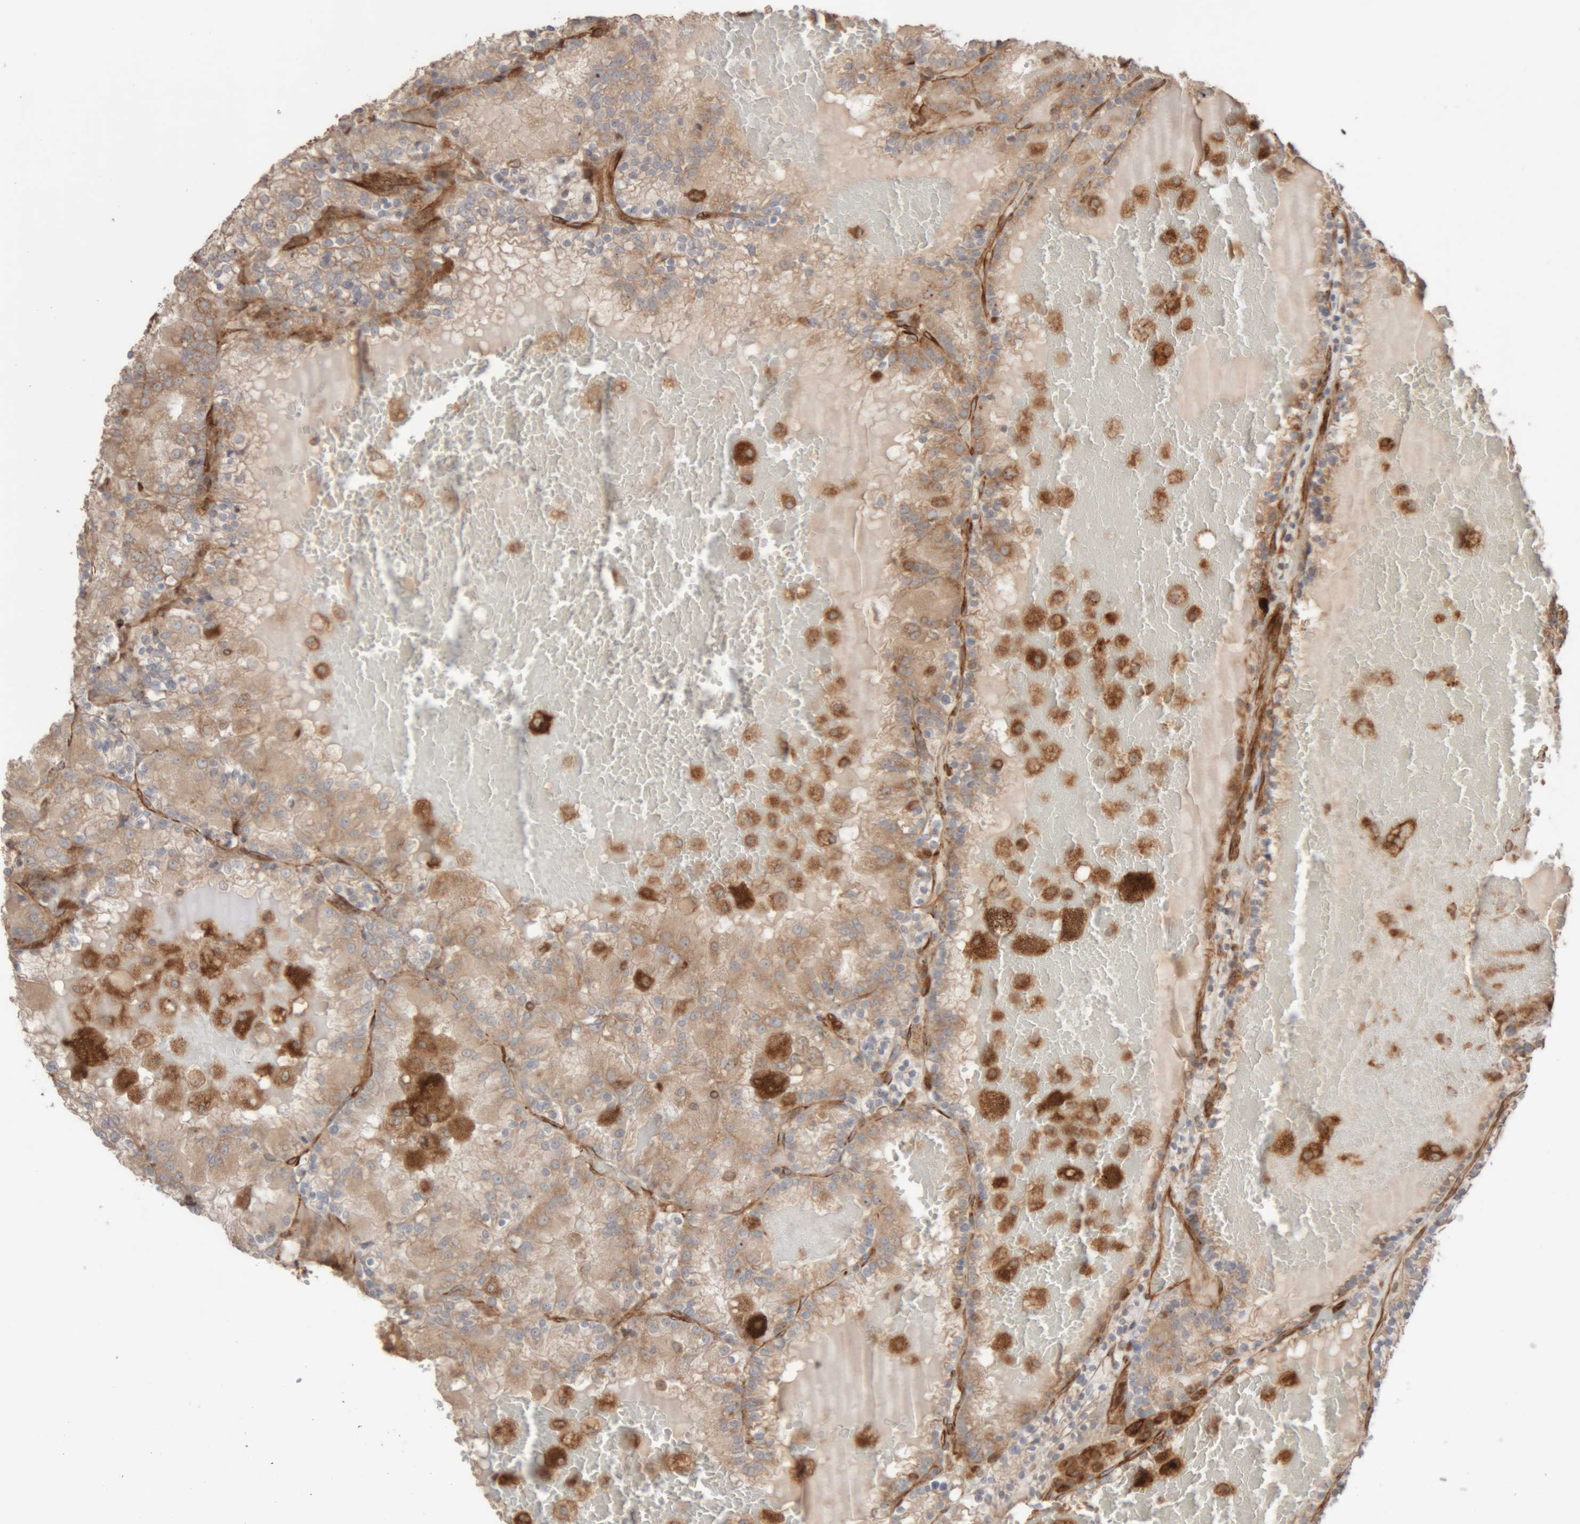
{"staining": {"intensity": "weak", "quantity": "25%-75%", "location": "cytoplasmic/membranous"}, "tissue": "renal cancer", "cell_type": "Tumor cells", "image_type": "cancer", "snomed": [{"axis": "morphology", "description": "Adenocarcinoma, NOS"}, {"axis": "topography", "description": "Kidney"}], "caption": "Tumor cells demonstrate weak cytoplasmic/membranous positivity in about 25%-75% of cells in renal cancer.", "gene": "RAB32", "patient": {"sex": "female", "age": 56}}